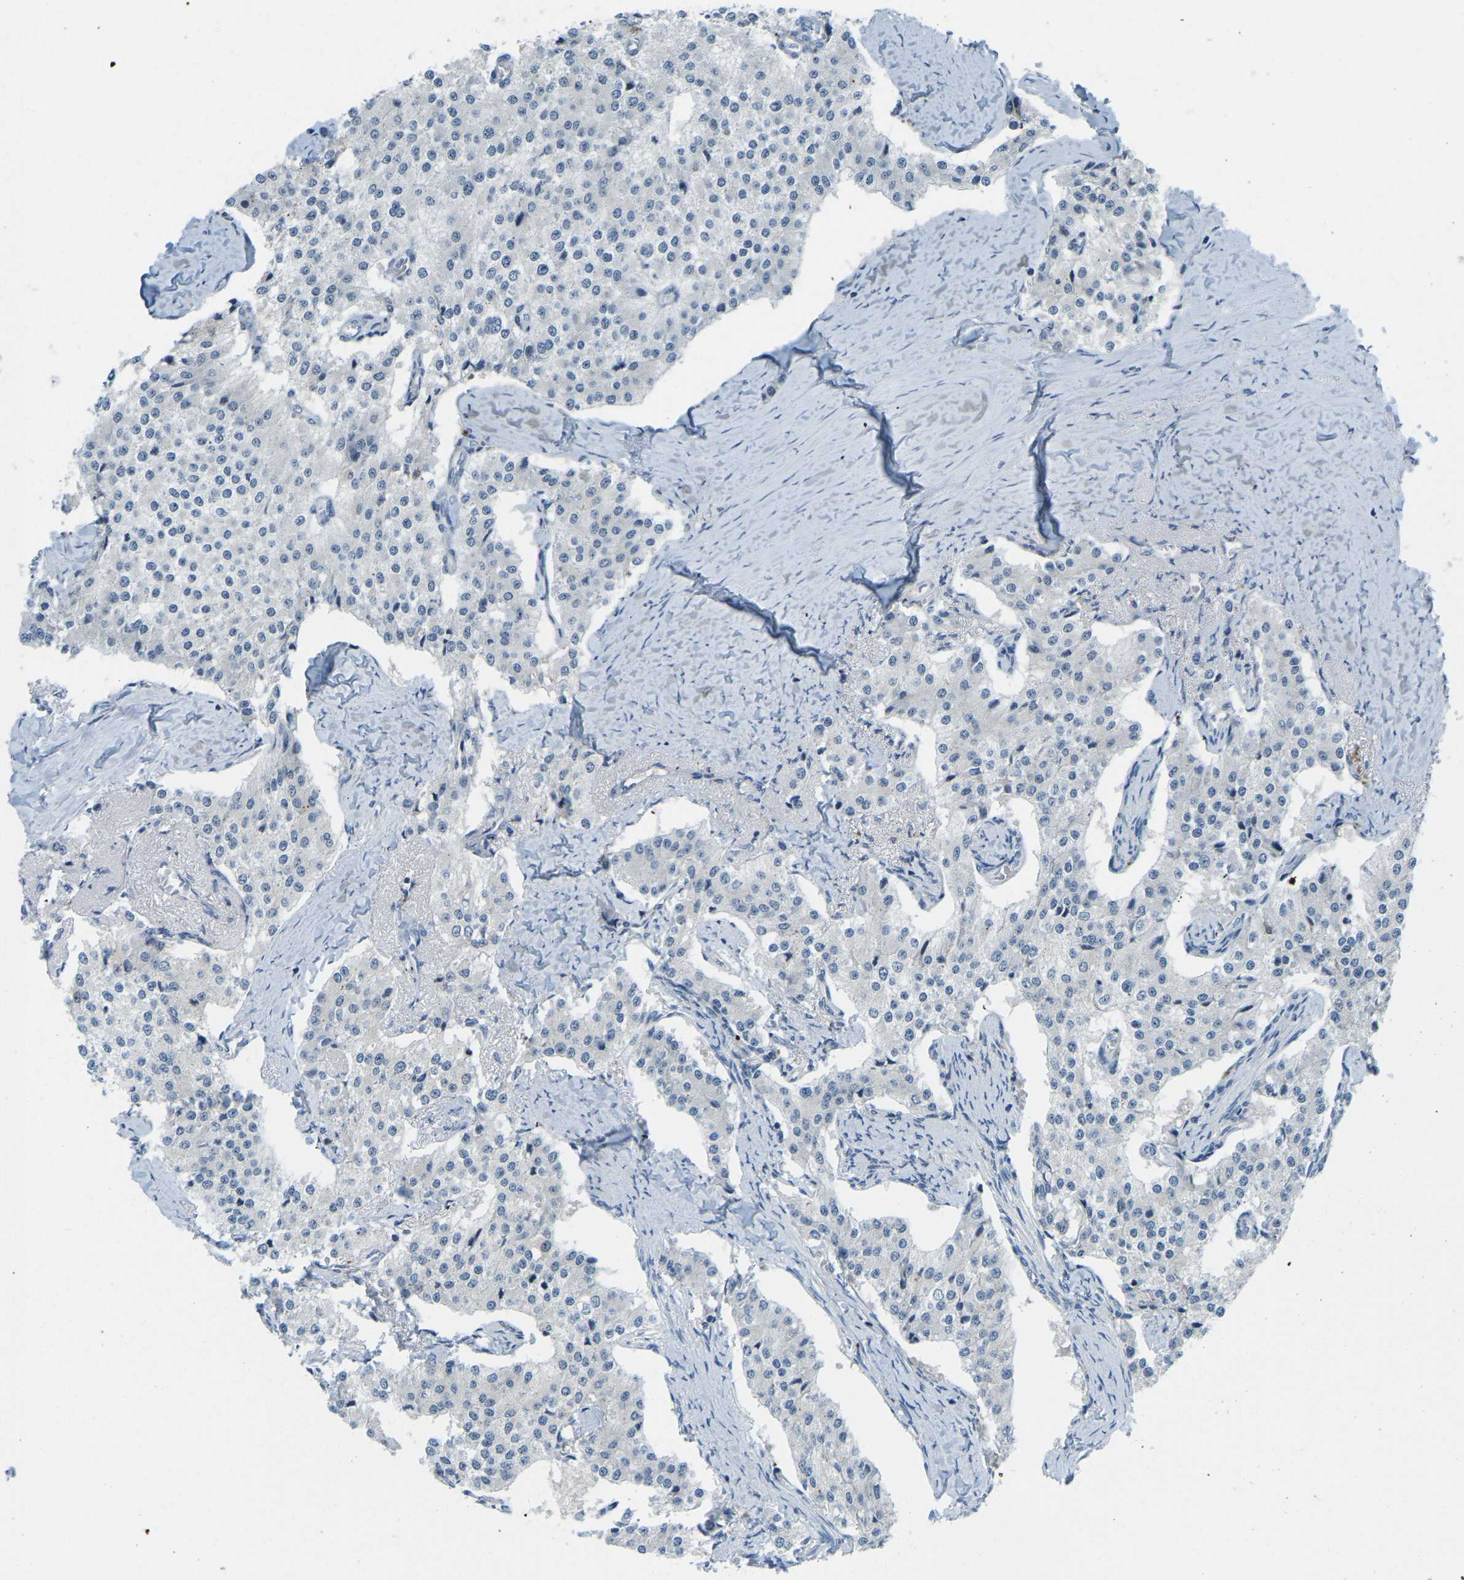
{"staining": {"intensity": "negative", "quantity": "none", "location": "none"}, "tissue": "carcinoid", "cell_type": "Tumor cells", "image_type": "cancer", "snomed": [{"axis": "morphology", "description": "Carcinoid, malignant, NOS"}, {"axis": "topography", "description": "Colon"}], "caption": "DAB (3,3'-diaminobenzidine) immunohistochemical staining of carcinoid (malignant) shows no significant positivity in tumor cells.", "gene": "NME8", "patient": {"sex": "female", "age": 52}}